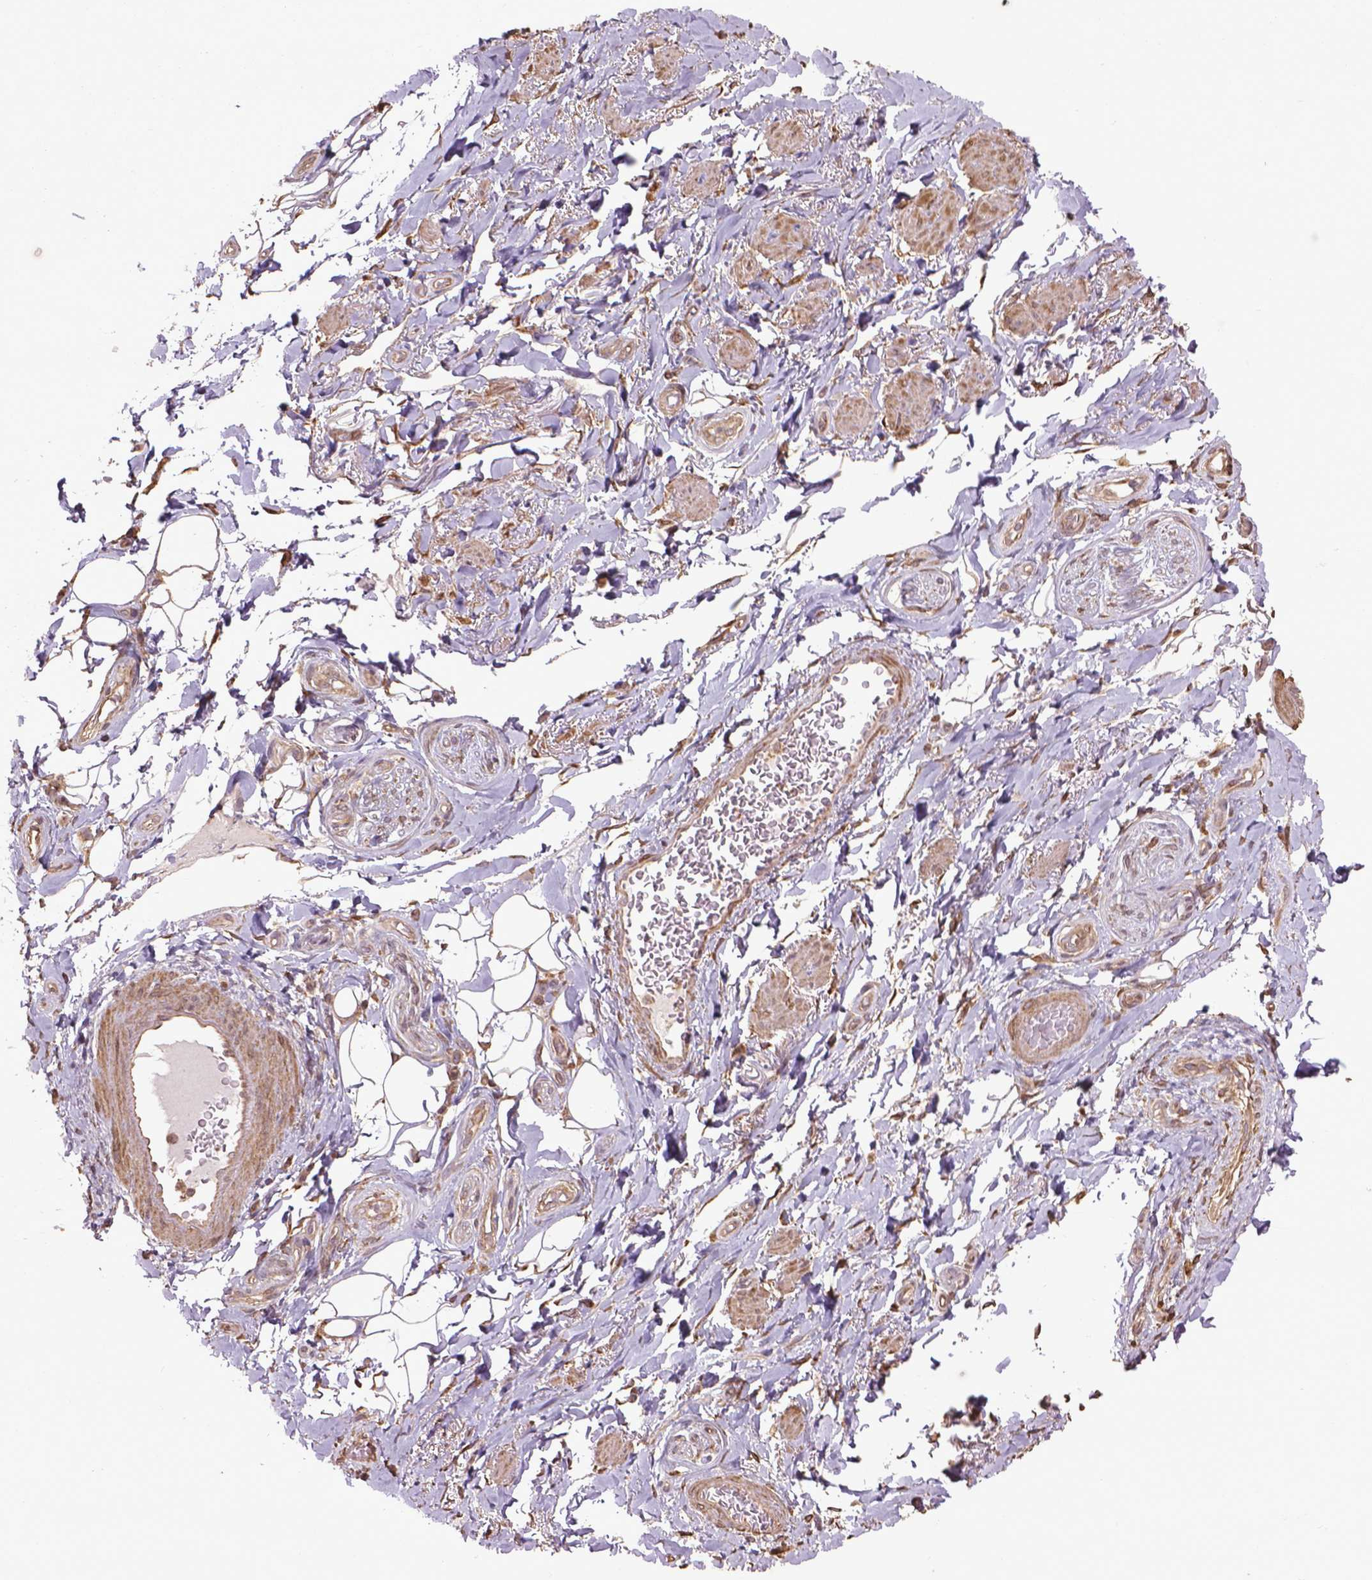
{"staining": {"intensity": "weak", "quantity": "25%-75%", "location": "cytoplasmic/membranous"}, "tissue": "adipose tissue", "cell_type": "Adipocytes", "image_type": "normal", "snomed": [{"axis": "morphology", "description": "Normal tissue, NOS"}, {"axis": "topography", "description": "Anal"}, {"axis": "topography", "description": "Peripheral nerve tissue"}], "caption": "High-magnification brightfield microscopy of normal adipose tissue stained with DAB (3,3'-diaminobenzidine) (brown) and counterstained with hematoxylin (blue). adipocytes exhibit weak cytoplasmic/membranous positivity is present in about25%-75% of cells.", "gene": "GAS1", "patient": {"sex": "male", "age": 53}}